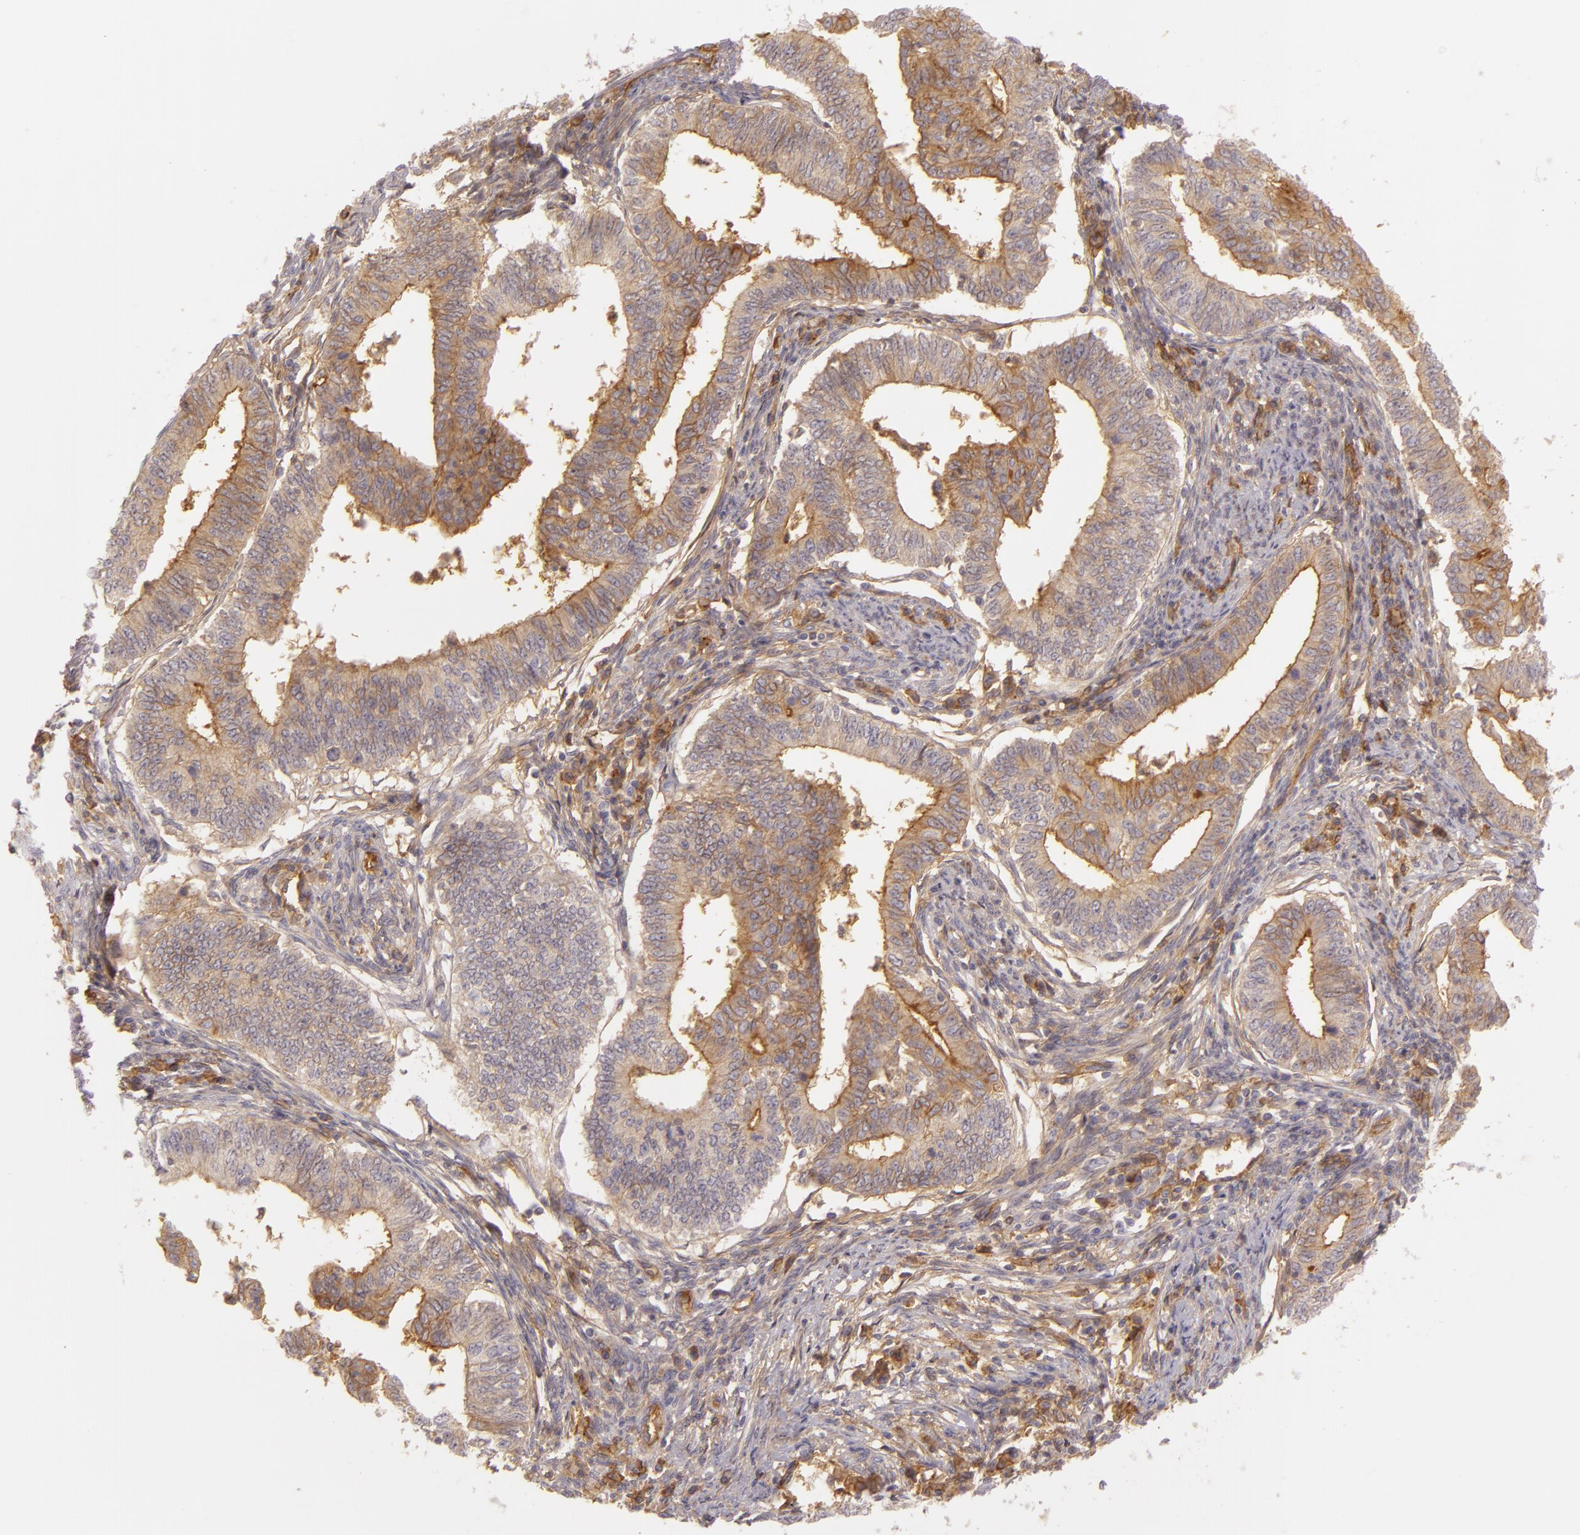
{"staining": {"intensity": "moderate", "quantity": "25%-75%", "location": "cytoplasmic/membranous"}, "tissue": "endometrial cancer", "cell_type": "Tumor cells", "image_type": "cancer", "snomed": [{"axis": "morphology", "description": "Adenocarcinoma, NOS"}, {"axis": "topography", "description": "Endometrium"}], "caption": "Immunohistochemistry staining of endometrial adenocarcinoma, which demonstrates medium levels of moderate cytoplasmic/membranous expression in about 25%-75% of tumor cells indicating moderate cytoplasmic/membranous protein staining. The staining was performed using DAB (3,3'-diaminobenzidine) (brown) for protein detection and nuclei were counterstained in hematoxylin (blue).", "gene": "CD59", "patient": {"sex": "female", "age": 66}}